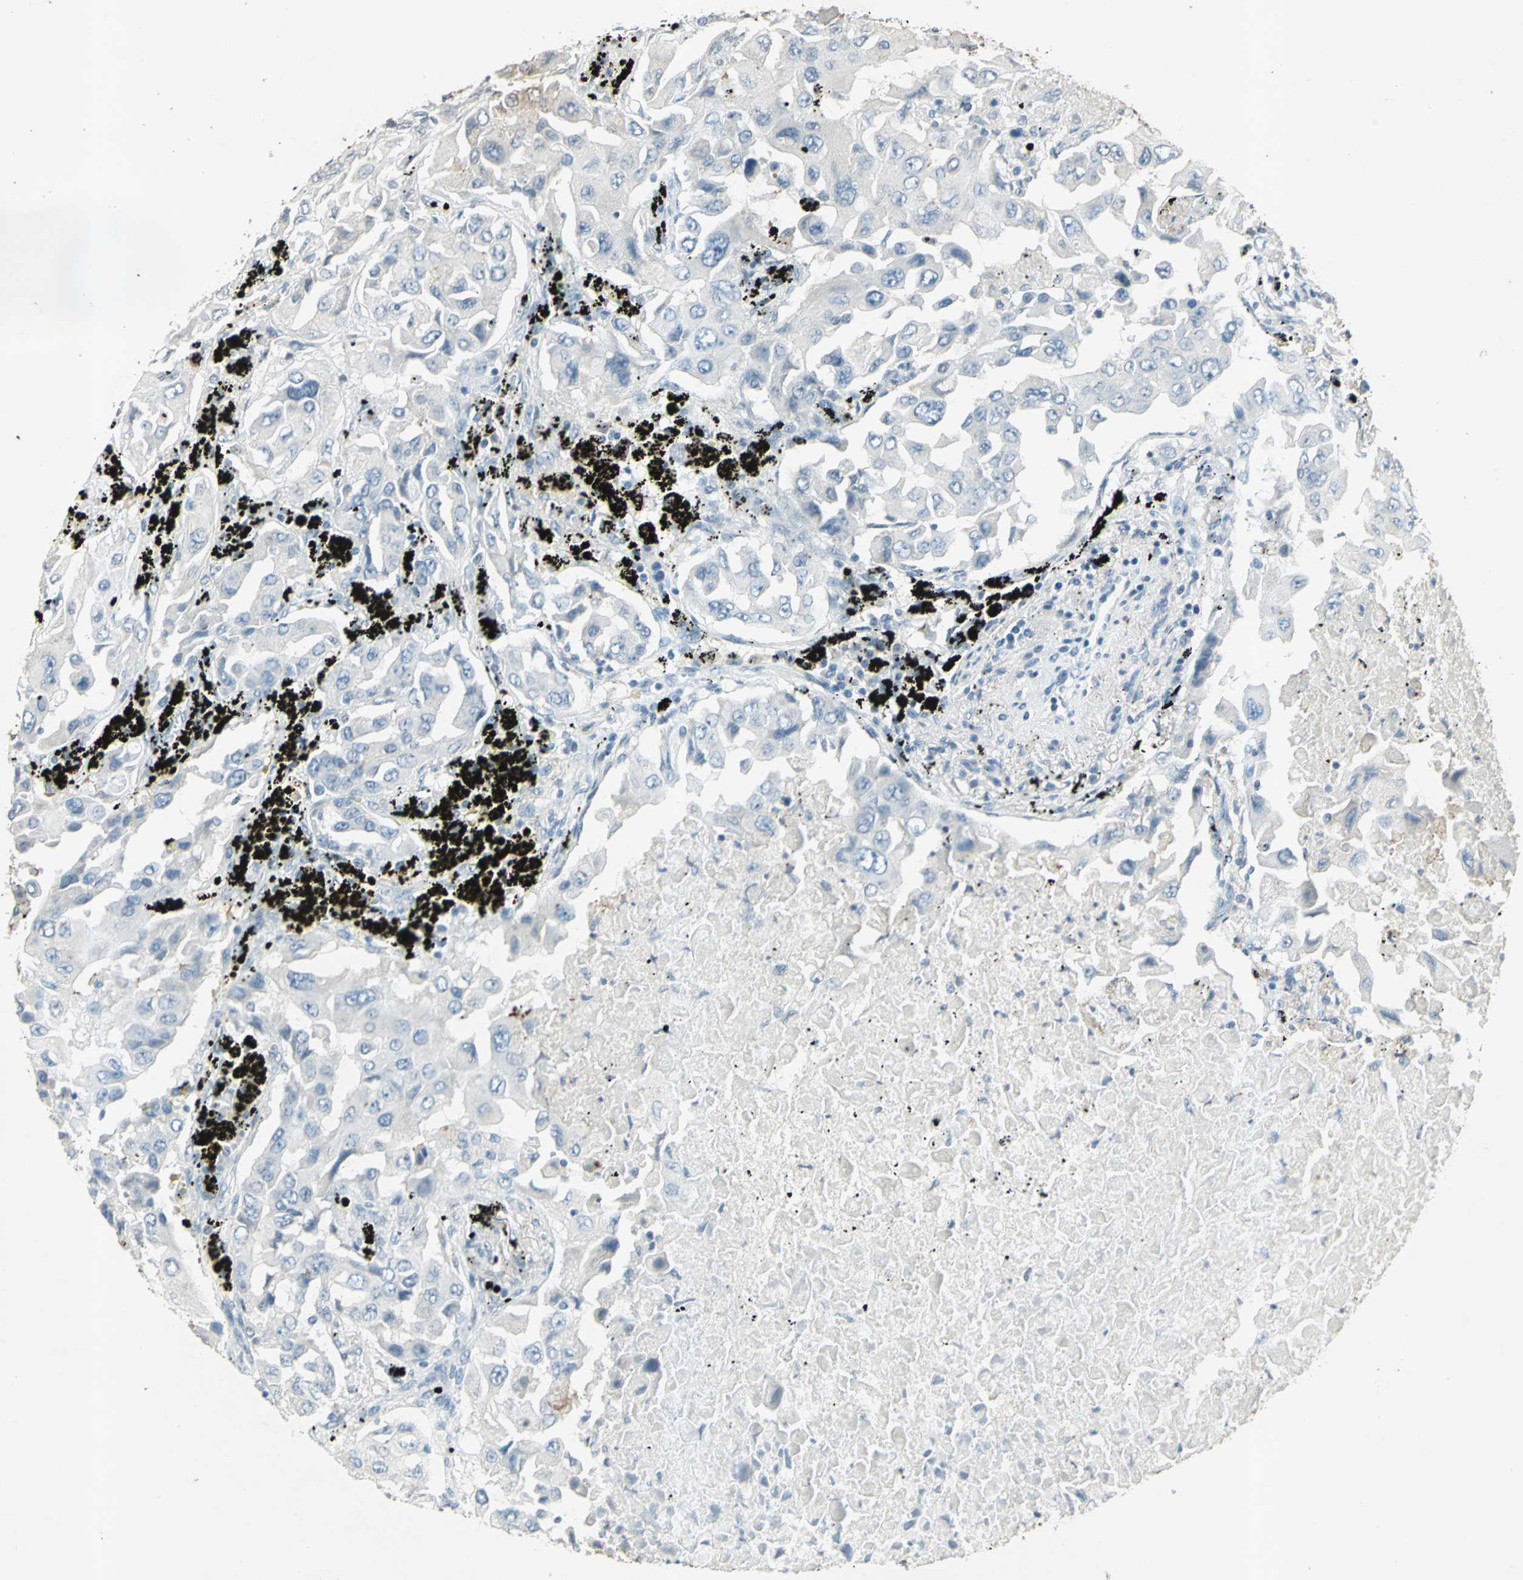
{"staining": {"intensity": "negative", "quantity": "none", "location": "none"}, "tissue": "lung cancer", "cell_type": "Tumor cells", "image_type": "cancer", "snomed": [{"axis": "morphology", "description": "Adenocarcinoma, NOS"}, {"axis": "topography", "description": "Lung"}], "caption": "IHC of human lung cancer reveals no positivity in tumor cells.", "gene": "CAMK2B", "patient": {"sex": "female", "age": 65}}